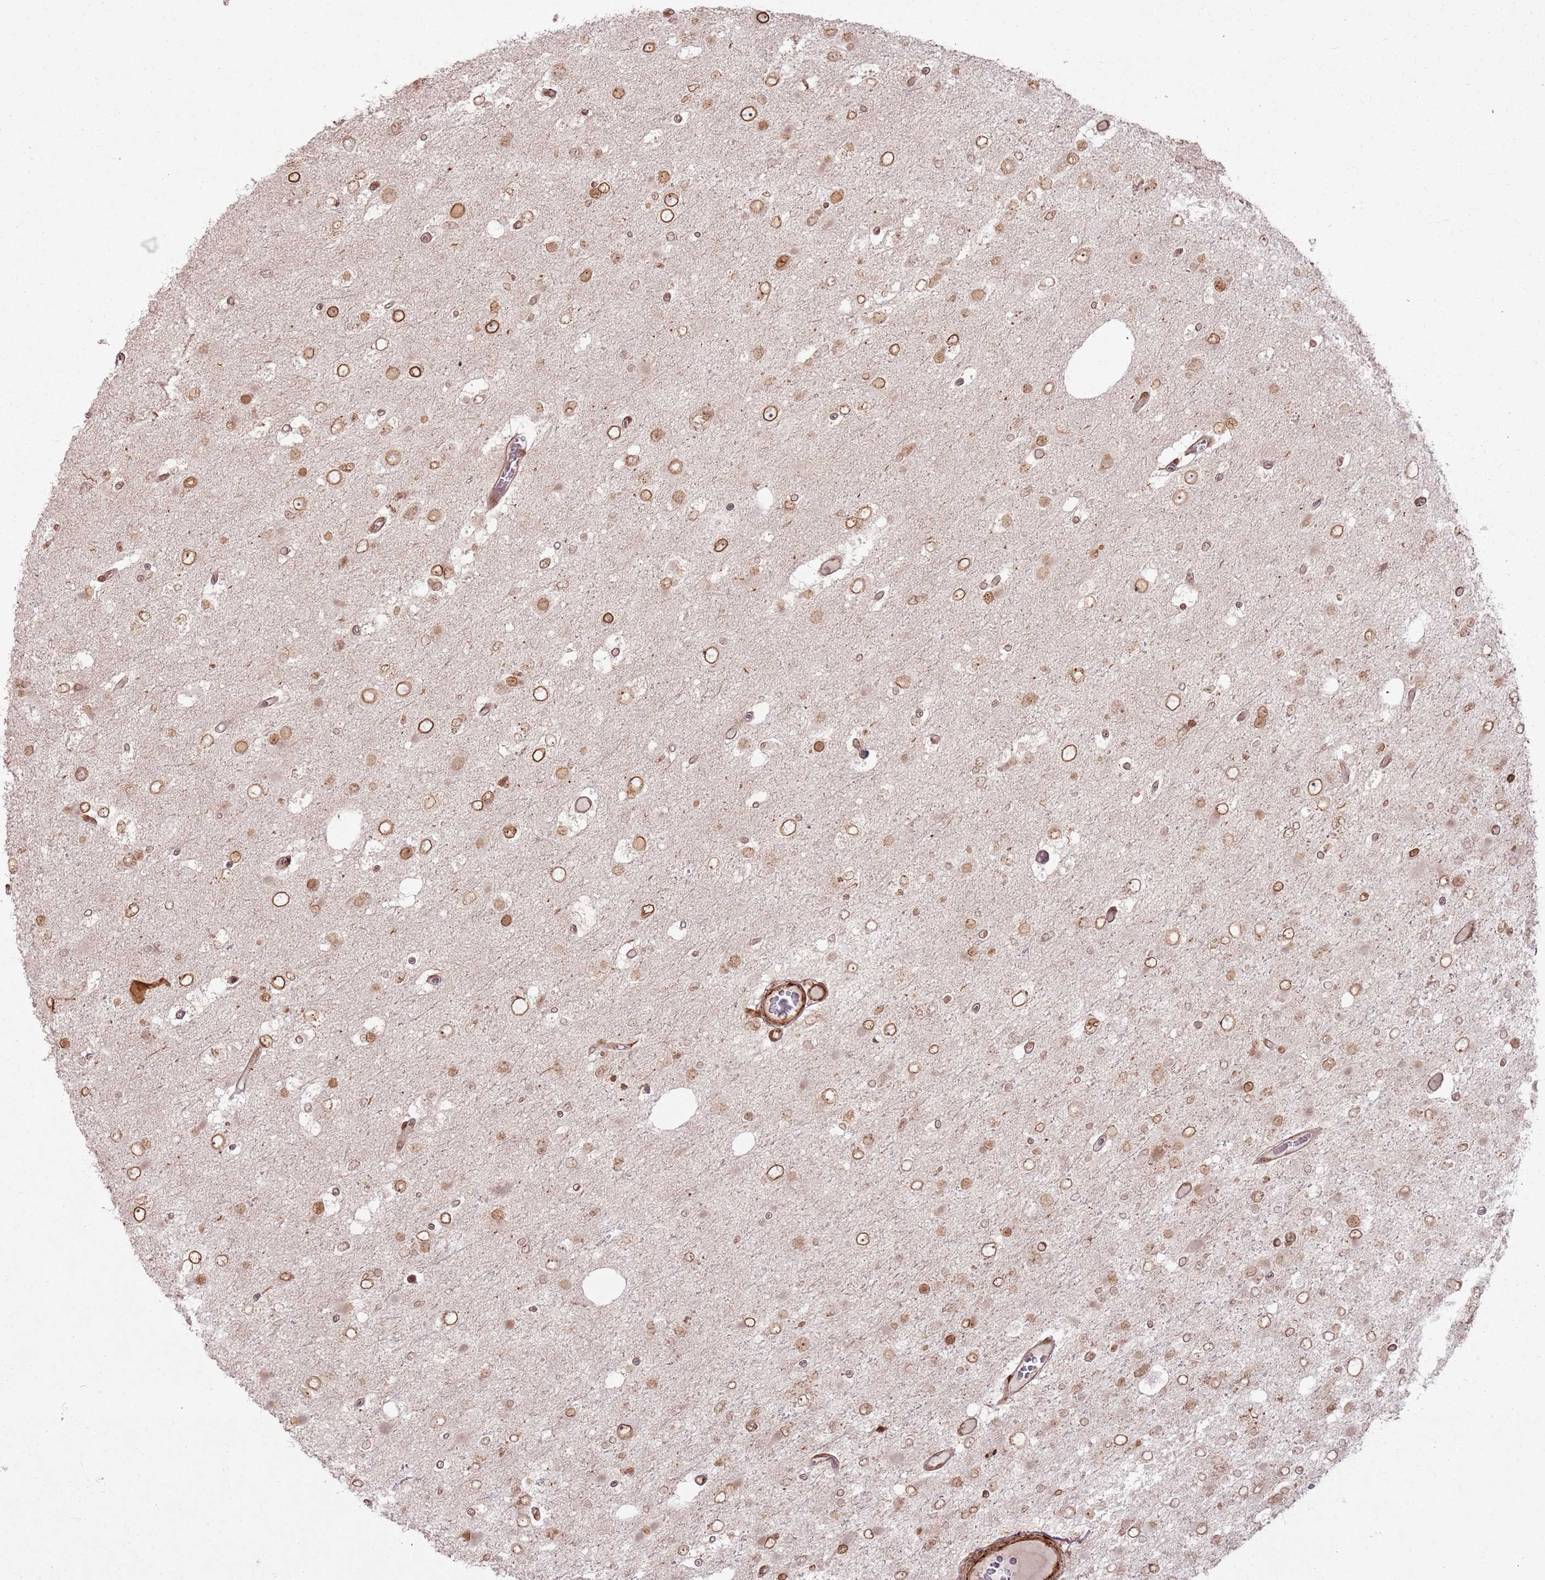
{"staining": {"intensity": "moderate", "quantity": ">75%", "location": "cytoplasmic/membranous,nuclear"}, "tissue": "glioma", "cell_type": "Tumor cells", "image_type": "cancer", "snomed": [{"axis": "morphology", "description": "Glioma, malignant, High grade"}, {"axis": "topography", "description": "Brain"}], "caption": "An IHC image of tumor tissue is shown. Protein staining in brown shows moderate cytoplasmic/membranous and nuclear positivity in glioma within tumor cells. The protein is stained brown, and the nuclei are stained in blue (DAB IHC with brightfield microscopy, high magnification).", "gene": "KLHL36", "patient": {"sex": "male", "age": 53}}